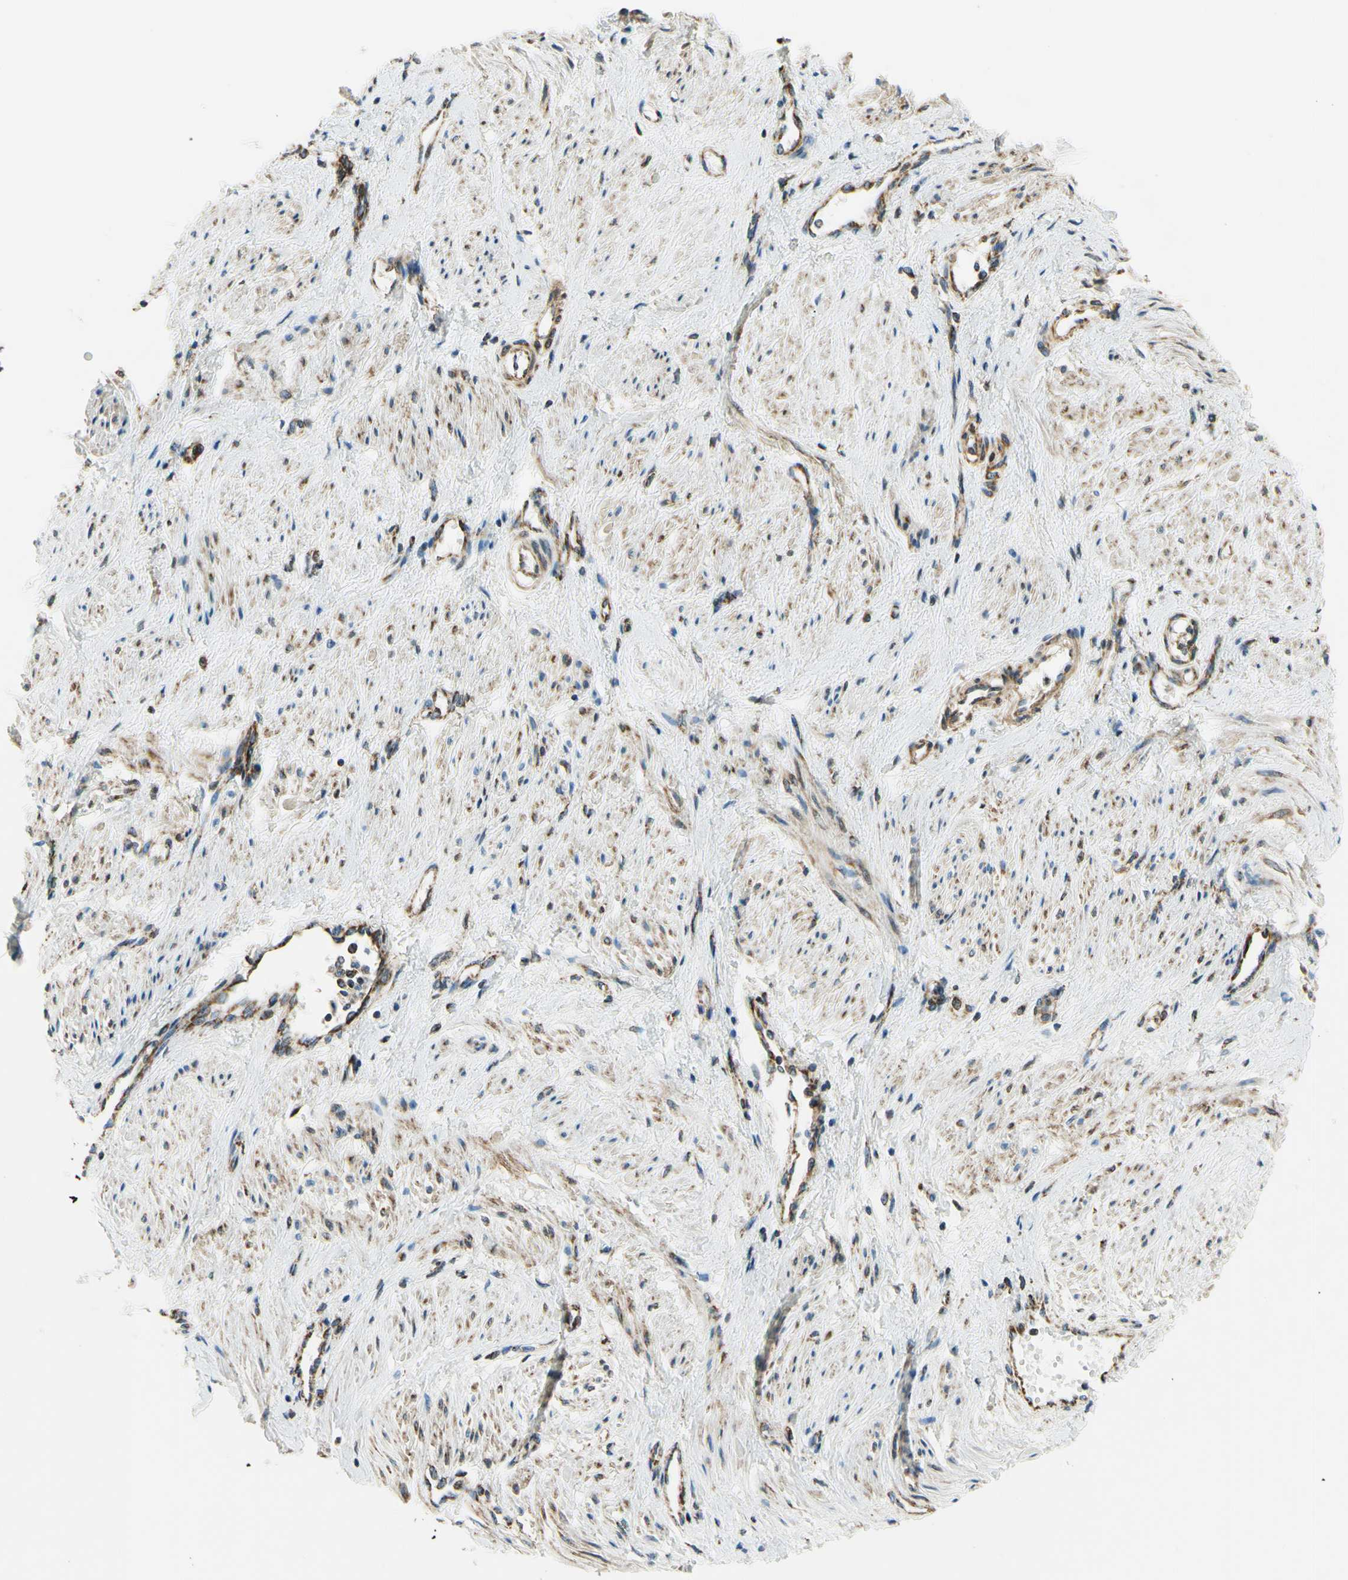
{"staining": {"intensity": "moderate", "quantity": ">75%", "location": "cytoplasmic/membranous"}, "tissue": "smooth muscle", "cell_type": "Smooth muscle cells", "image_type": "normal", "snomed": [{"axis": "morphology", "description": "Normal tissue, NOS"}, {"axis": "topography", "description": "Smooth muscle"}, {"axis": "topography", "description": "Uterus"}], "caption": "Benign smooth muscle was stained to show a protein in brown. There is medium levels of moderate cytoplasmic/membranous positivity in approximately >75% of smooth muscle cells.", "gene": "MAVS", "patient": {"sex": "female", "age": 39}}